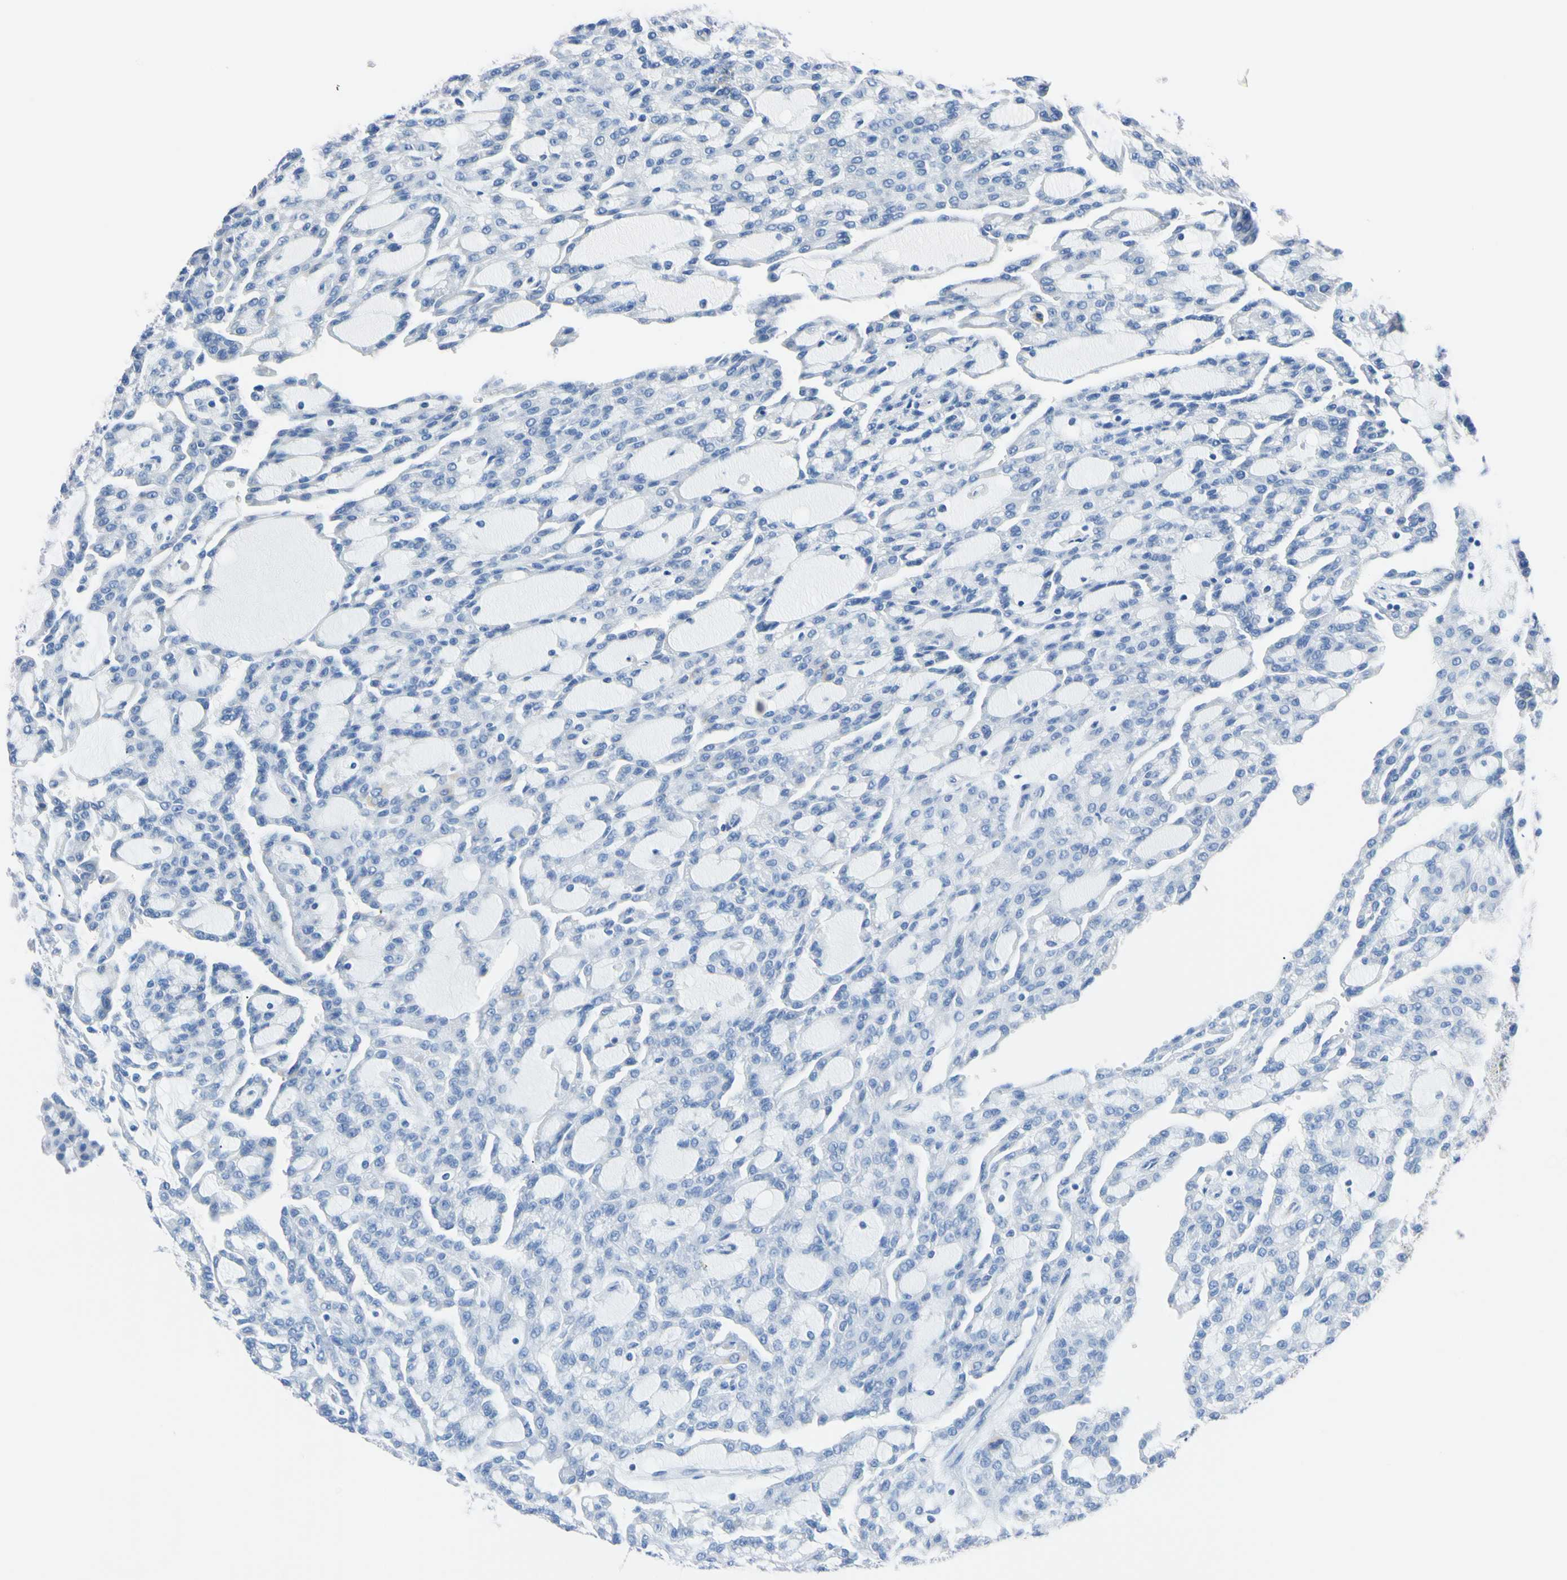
{"staining": {"intensity": "negative", "quantity": "none", "location": "none"}, "tissue": "renal cancer", "cell_type": "Tumor cells", "image_type": "cancer", "snomed": [{"axis": "morphology", "description": "Adenocarcinoma, NOS"}, {"axis": "topography", "description": "Kidney"}], "caption": "Protein analysis of renal cancer exhibits no significant positivity in tumor cells.", "gene": "PNKD", "patient": {"sex": "male", "age": 63}}